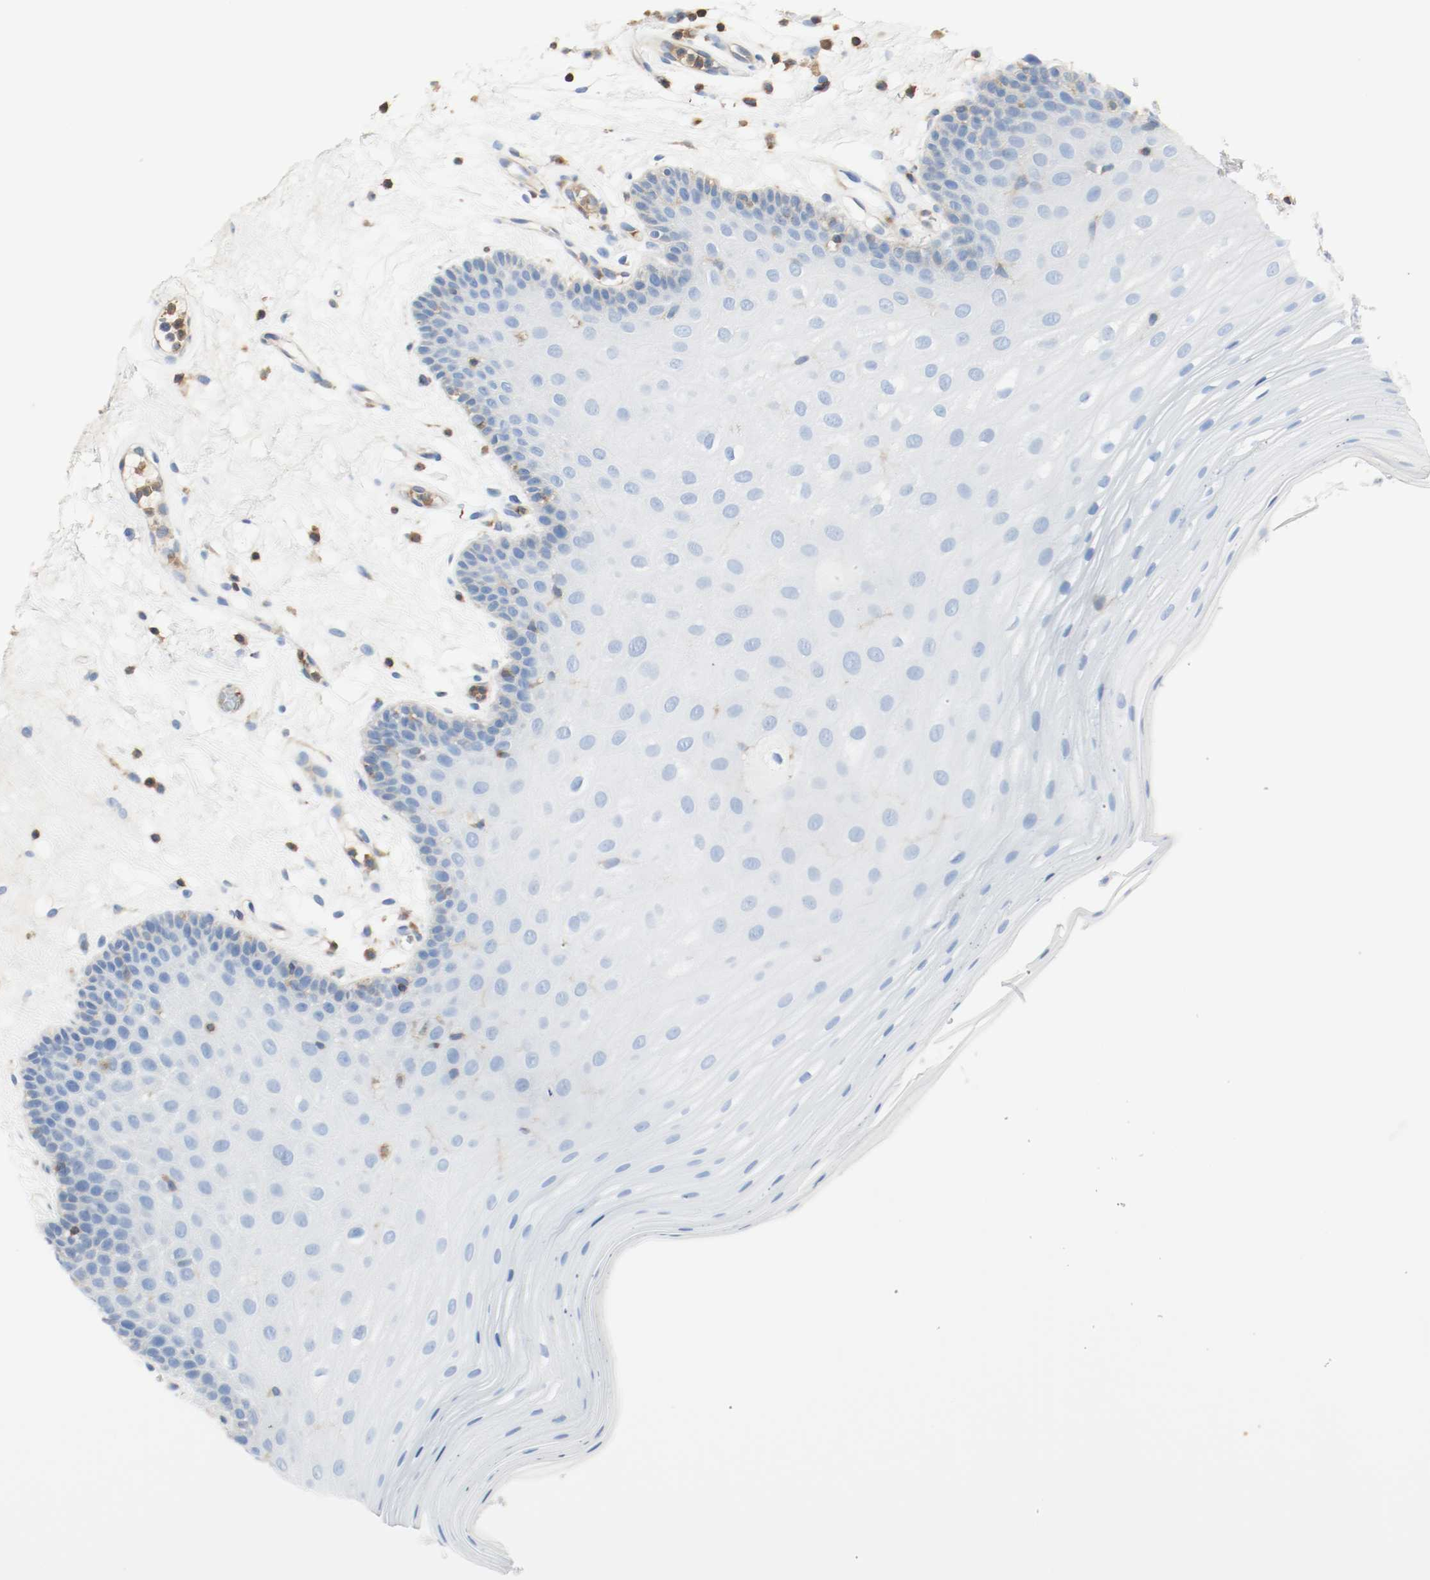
{"staining": {"intensity": "negative", "quantity": "none", "location": "none"}, "tissue": "oral mucosa", "cell_type": "Squamous epithelial cells", "image_type": "normal", "snomed": [{"axis": "morphology", "description": "Normal tissue, NOS"}, {"axis": "morphology", "description": "Squamous cell carcinoma, NOS"}, {"axis": "topography", "description": "Skeletal muscle"}, {"axis": "topography", "description": "Oral tissue"}, {"axis": "topography", "description": "Head-Neck"}], "caption": "An immunohistochemistry image of unremarkable oral mucosa is shown. There is no staining in squamous epithelial cells of oral mucosa.", "gene": "ARPC1B", "patient": {"sex": "male", "age": 71}}